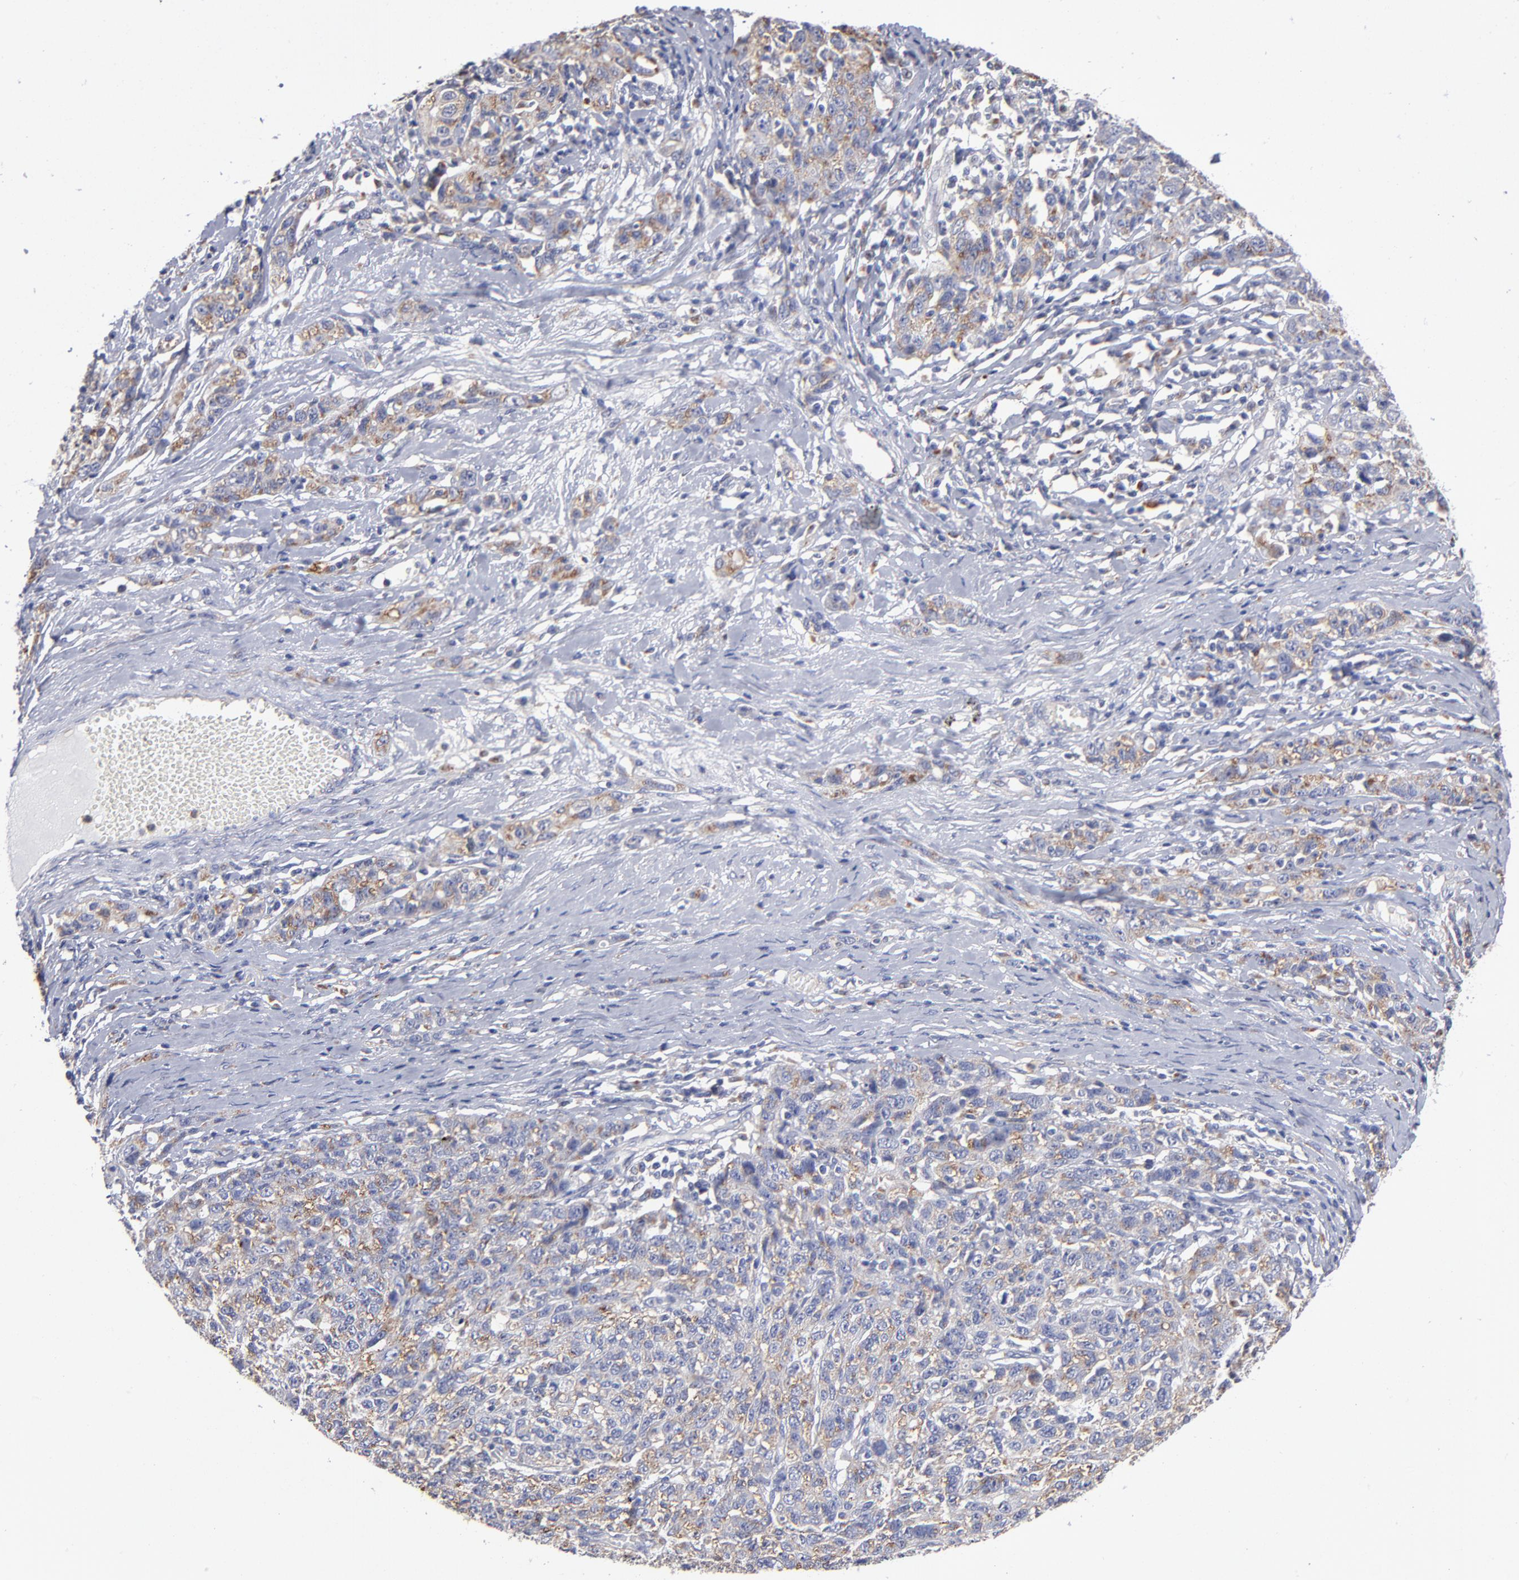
{"staining": {"intensity": "weak", "quantity": ">75%", "location": "cytoplasmic/membranous"}, "tissue": "ovarian cancer", "cell_type": "Tumor cells", "image_type": "cancer", "snomed": [{"axis": "morphology", "description": "Cystadenocarcinoma, serous, NOS"}, {"axis": "topography", "description": "Ovary"}], "caption": "Immunohistochemical staining of human ovarian serous cystadenocarcinoma shows weak cytoplasmic/membranous protein positivity in about >75% of tumor cells. The protein is shown in brown color, while the nuclei are stained blue.", "gene": "RRAGB", "patient": {"sex": "female", "age": 71}}